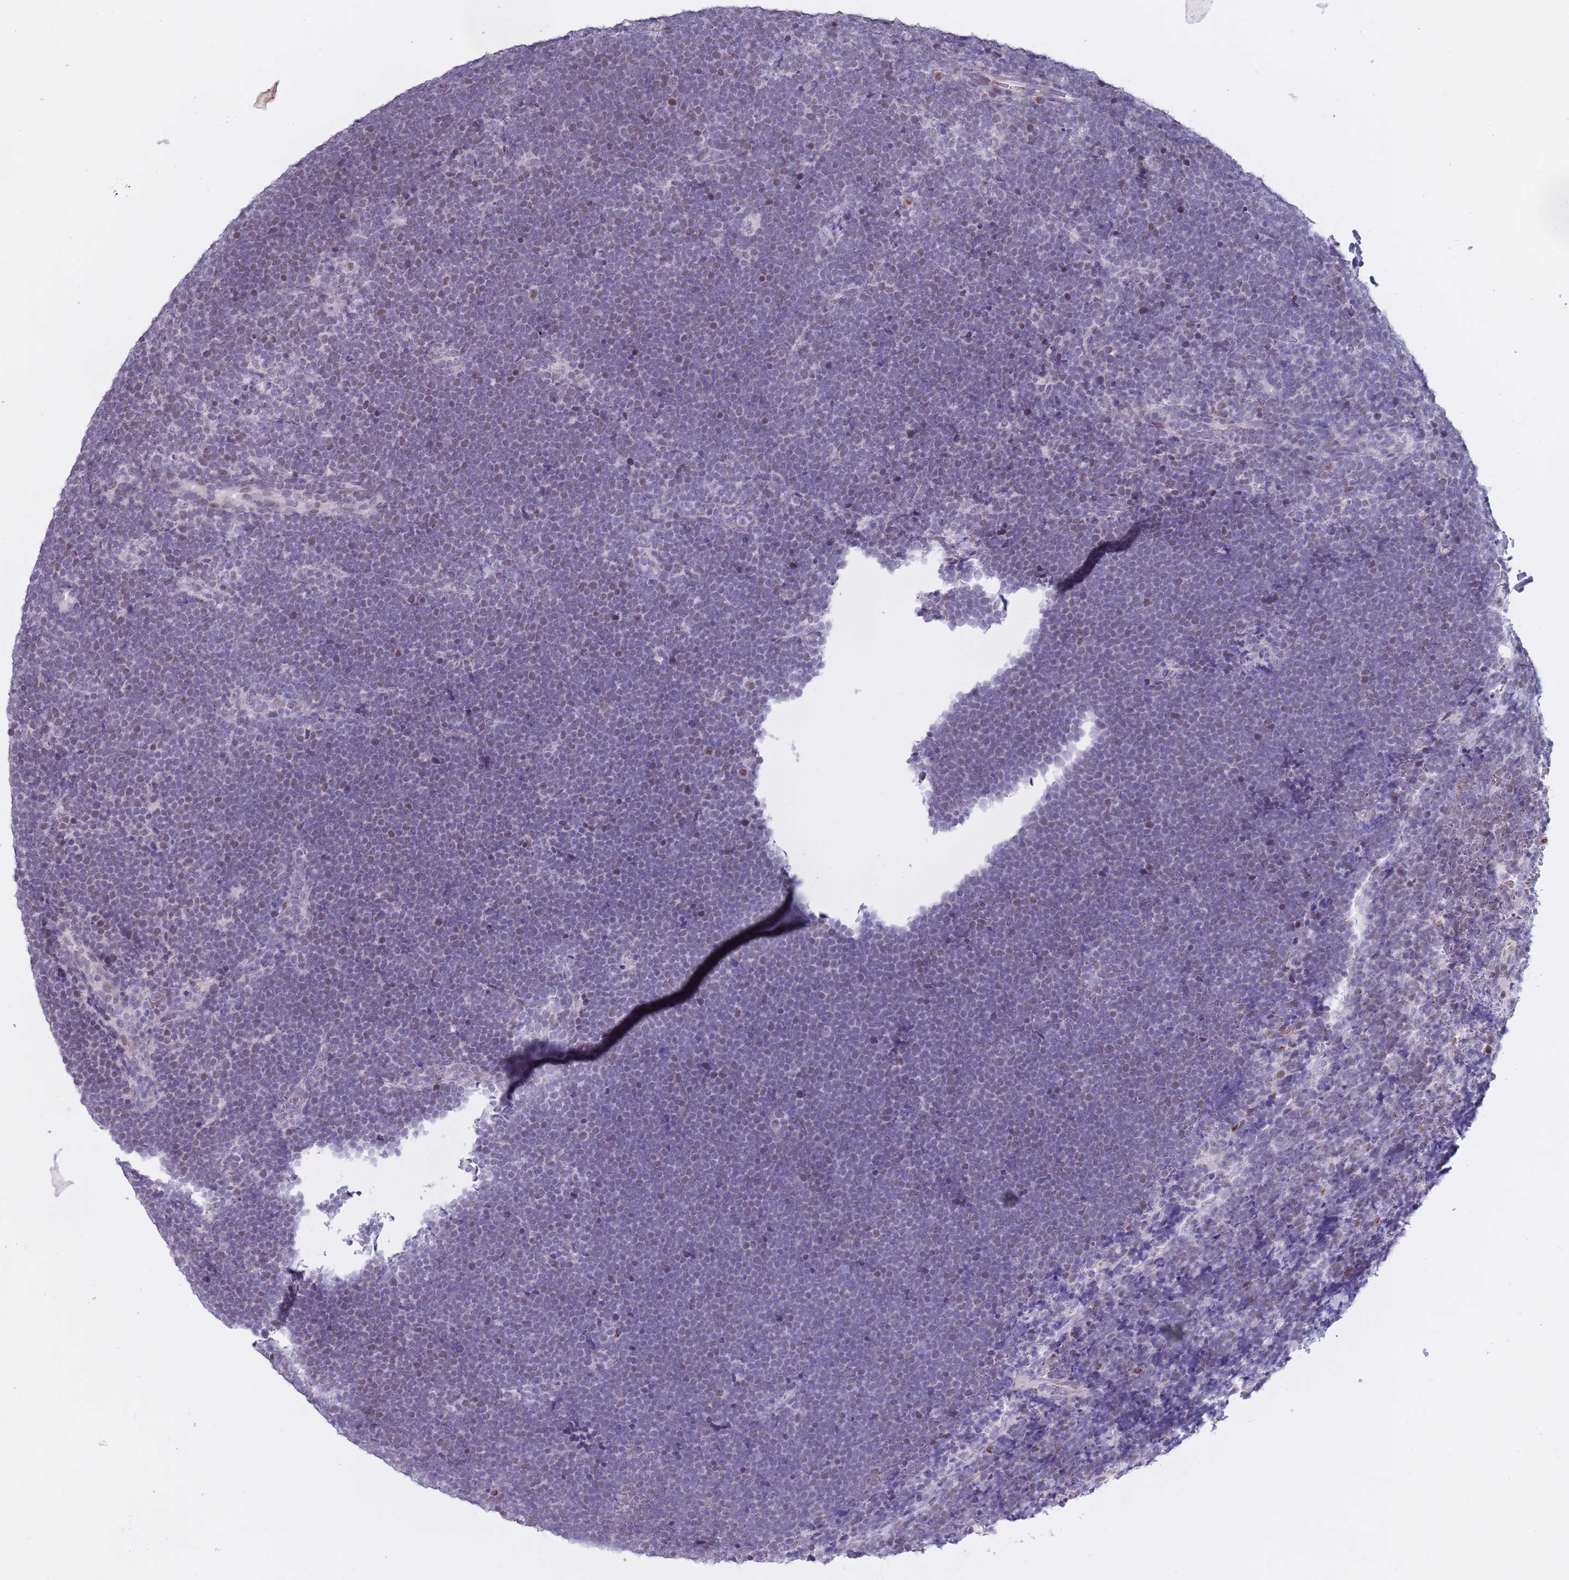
{"staining": {"intensity": "weak", "quantity": "<25%", "location": "nuclear"}, "tissue": "lymphoma", "cell_type": "Tumor cells", "image_type": "cancer", "snomed": [{"axis": "morphology", "description": "Malignant lymphoma, non-Hodgkin's type, High grade"}, {"axis": "topography", "description": "Lymph node"}], "caption": "Protein analysis of high-grade malignant lymphoma, non-Hodgkin's type reveals no significant staining in tumor cells.", "gene": "ZKSCAN2", "patient": {"sex": "male", "age": 13}}